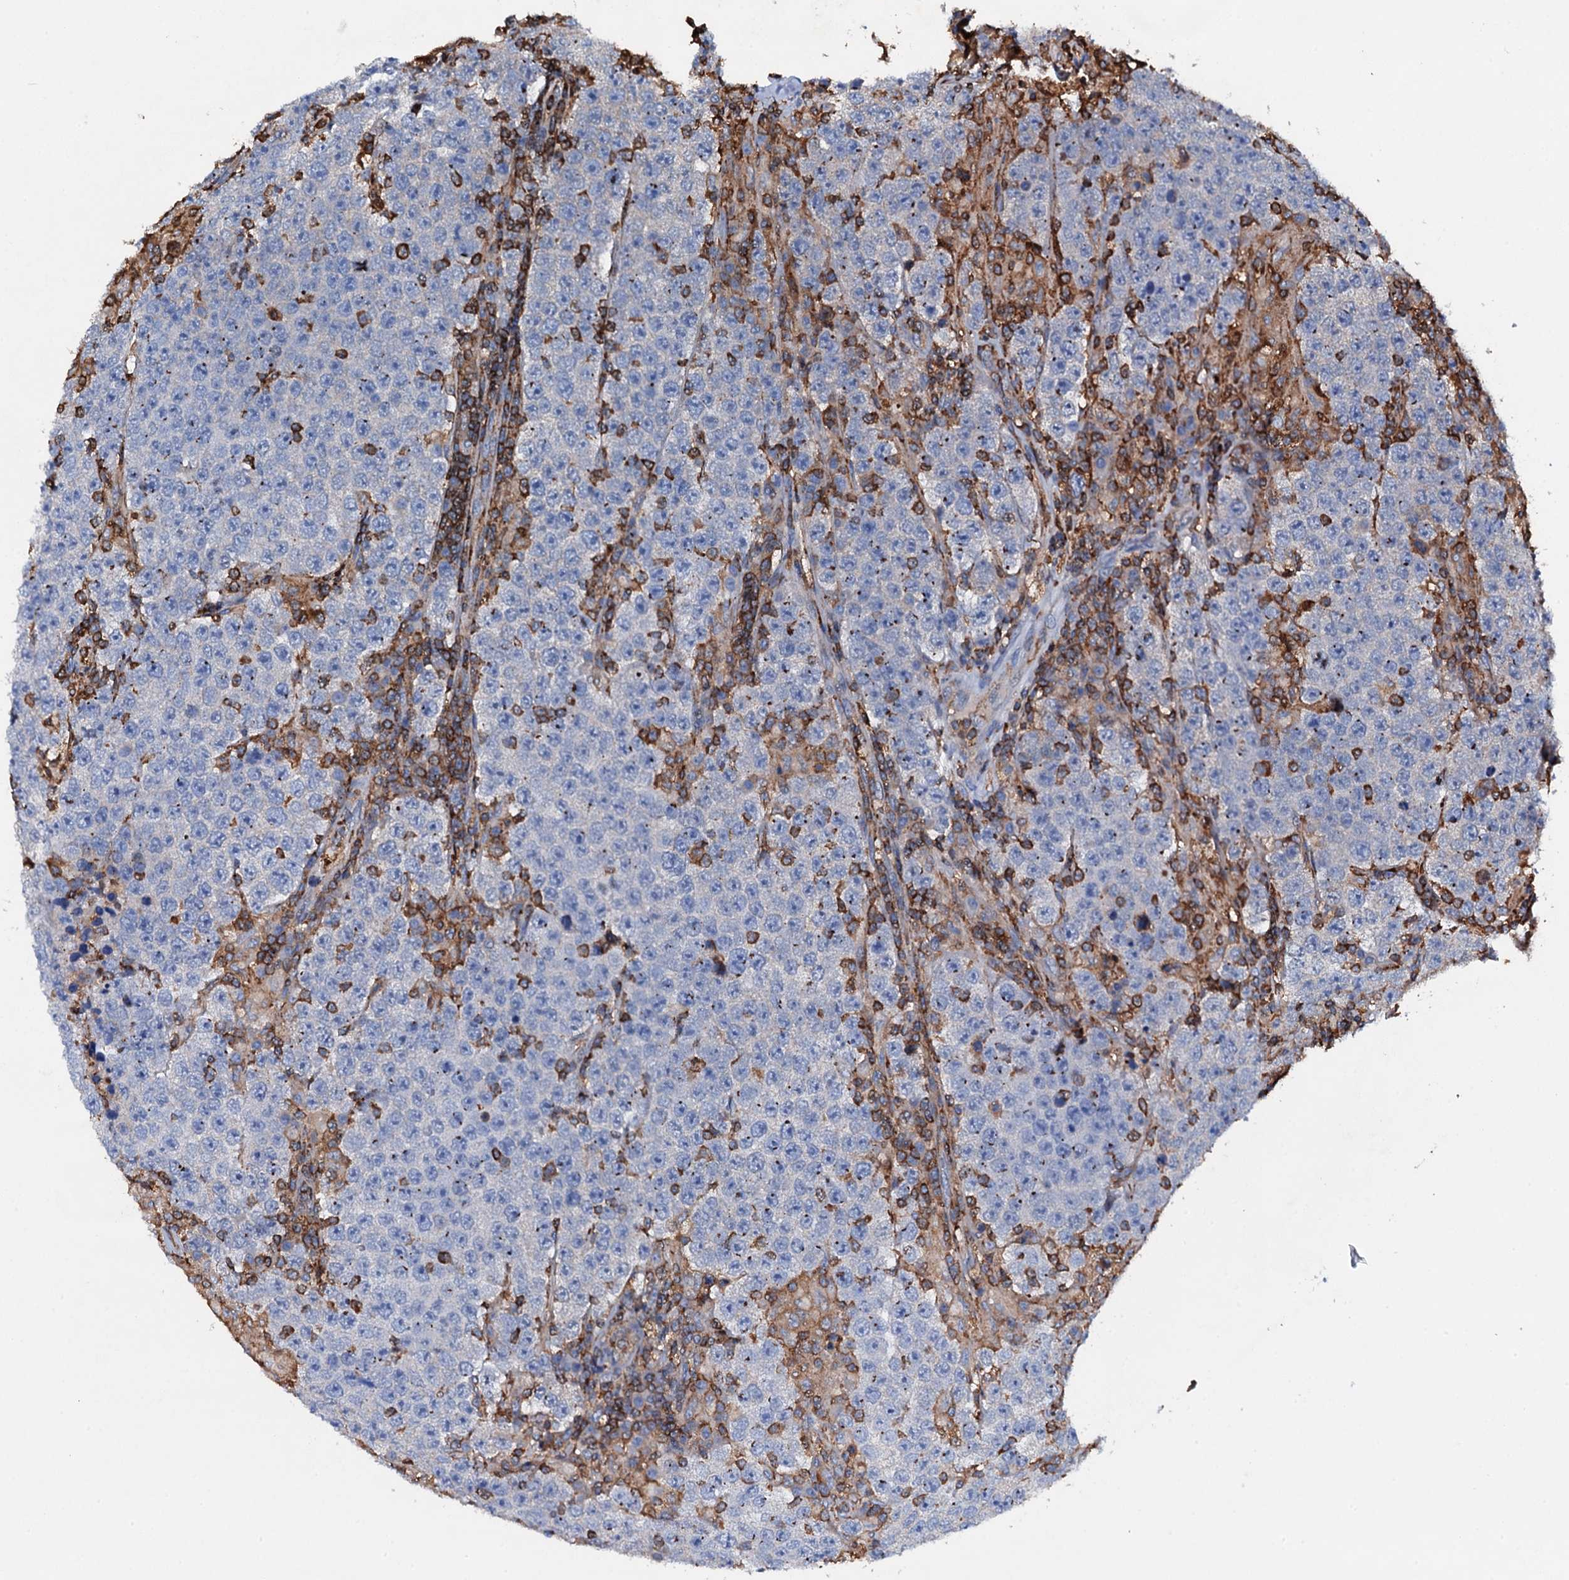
{"staining": {"intensity": "negative", "quantity": "none", "location": "none"}, "tissue": "testis cancer", "cell_type": "Tumor cells", "image_type": "cancer", "snomed": [{"axis": "morphology", "description": "Normal tissue, NOS"}, {"axis": "morphology", "description": "Urothelial carcinoma, High grade"}, {"axis": "morphology", "description": "Seminoma, NOS"}, {"axis": "morphology", "description": "Carcinoma, Embryonal, NOS"}, {"axis": "topography", "description": "Urinary bladder"}, {"axis": "topography", "description": "Testis"}], "caption": "DAB (3,3'-diaminobenzidine) immunohistochemical staining of human testis embryonal carcinoma shows no significant positivity in tumor cells.", "gene": "MS4A4E", "patient": {"sex": "male", "age": 41}}